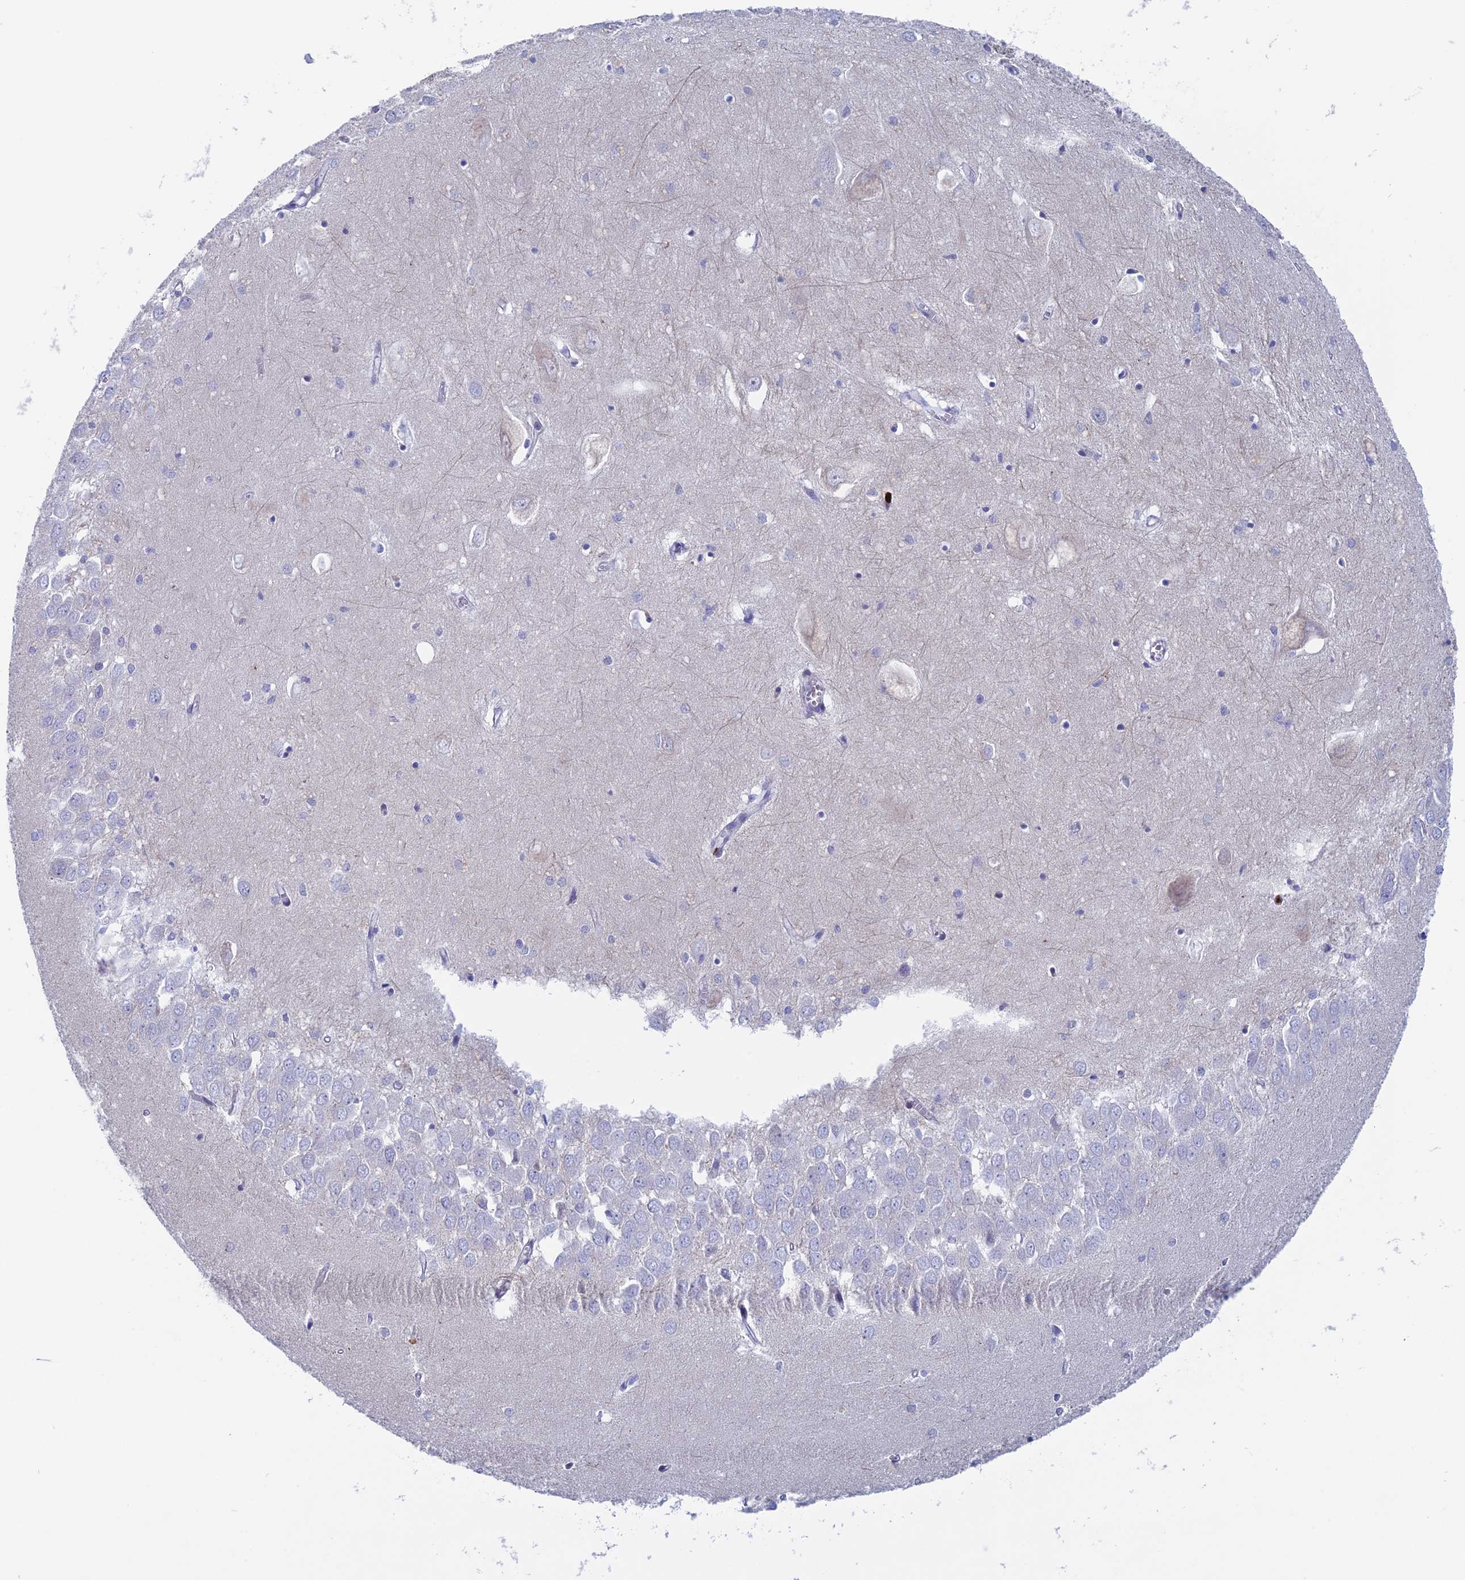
{"staining": {"intensity": "negative", "quantity": "none", "location": "none"}, "tissue": "hippocampus", "cell_type": "Glial cells", "image_type": "normal", "snomed": [{"axis": "morphology", "description": "Normal tissue, NOS"}, {"axis": "topography", "description": "Hippocampus"}], "caption": "The histopathology image reveals no significant expression in glial cells of hippocampus. The staining is performed using DAB brown chromogen with nuclei counter-stained in using hematoxylin.", "gene": "SLC26A1", "patient": {"sex": "female", "age": 64}}